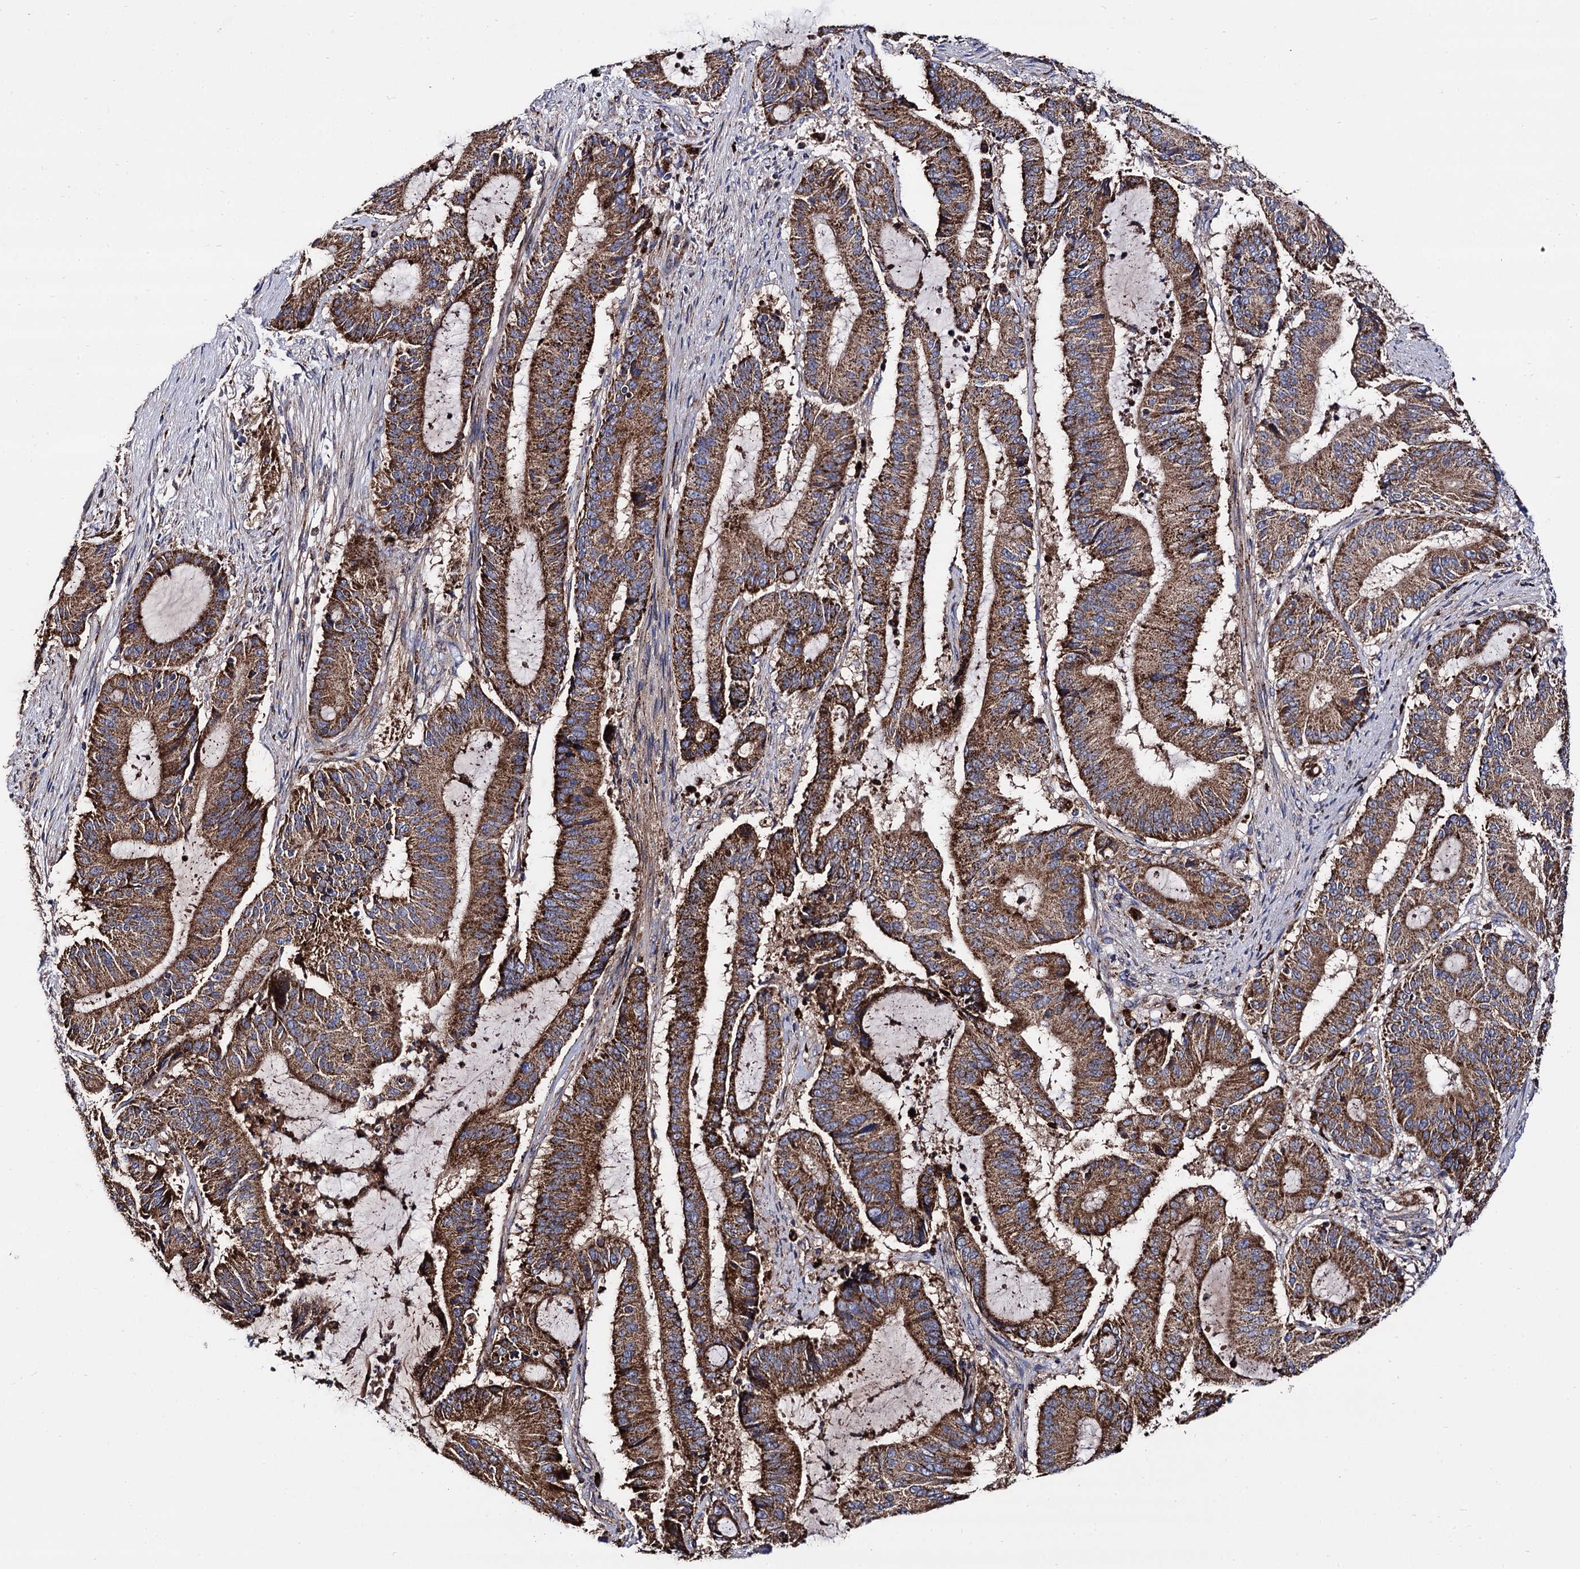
{"staining": {"intensity": "strong", "quantity": ">75%", "location": "cytoplasmic/membranous"}, "tissue": "liver cancer", "cell_type": "Tumor cells", "image_type": "cancer", "snomed": [{"axis": "morphology", "description": "Normal tissue, NOS"}, {"axis": "morphology", "description": "Cholangiocarcinoma"}, {"axis": "topography", "description": "Liver"}, {"axis": "topography", "description": "Peripheral nerve tissue"}], "caption": "IHC image of neoplastic tissue: liver cancer stained using immunohistochemistry (IHC) displays high levels of strong protein expression localized specifically in the cytoplasmic/membranous of tumor cells, appearing as a cytoplasmic/membranous brown color.", "gene": "IQCH", "patient": {"sex": "female", "age": 73}}